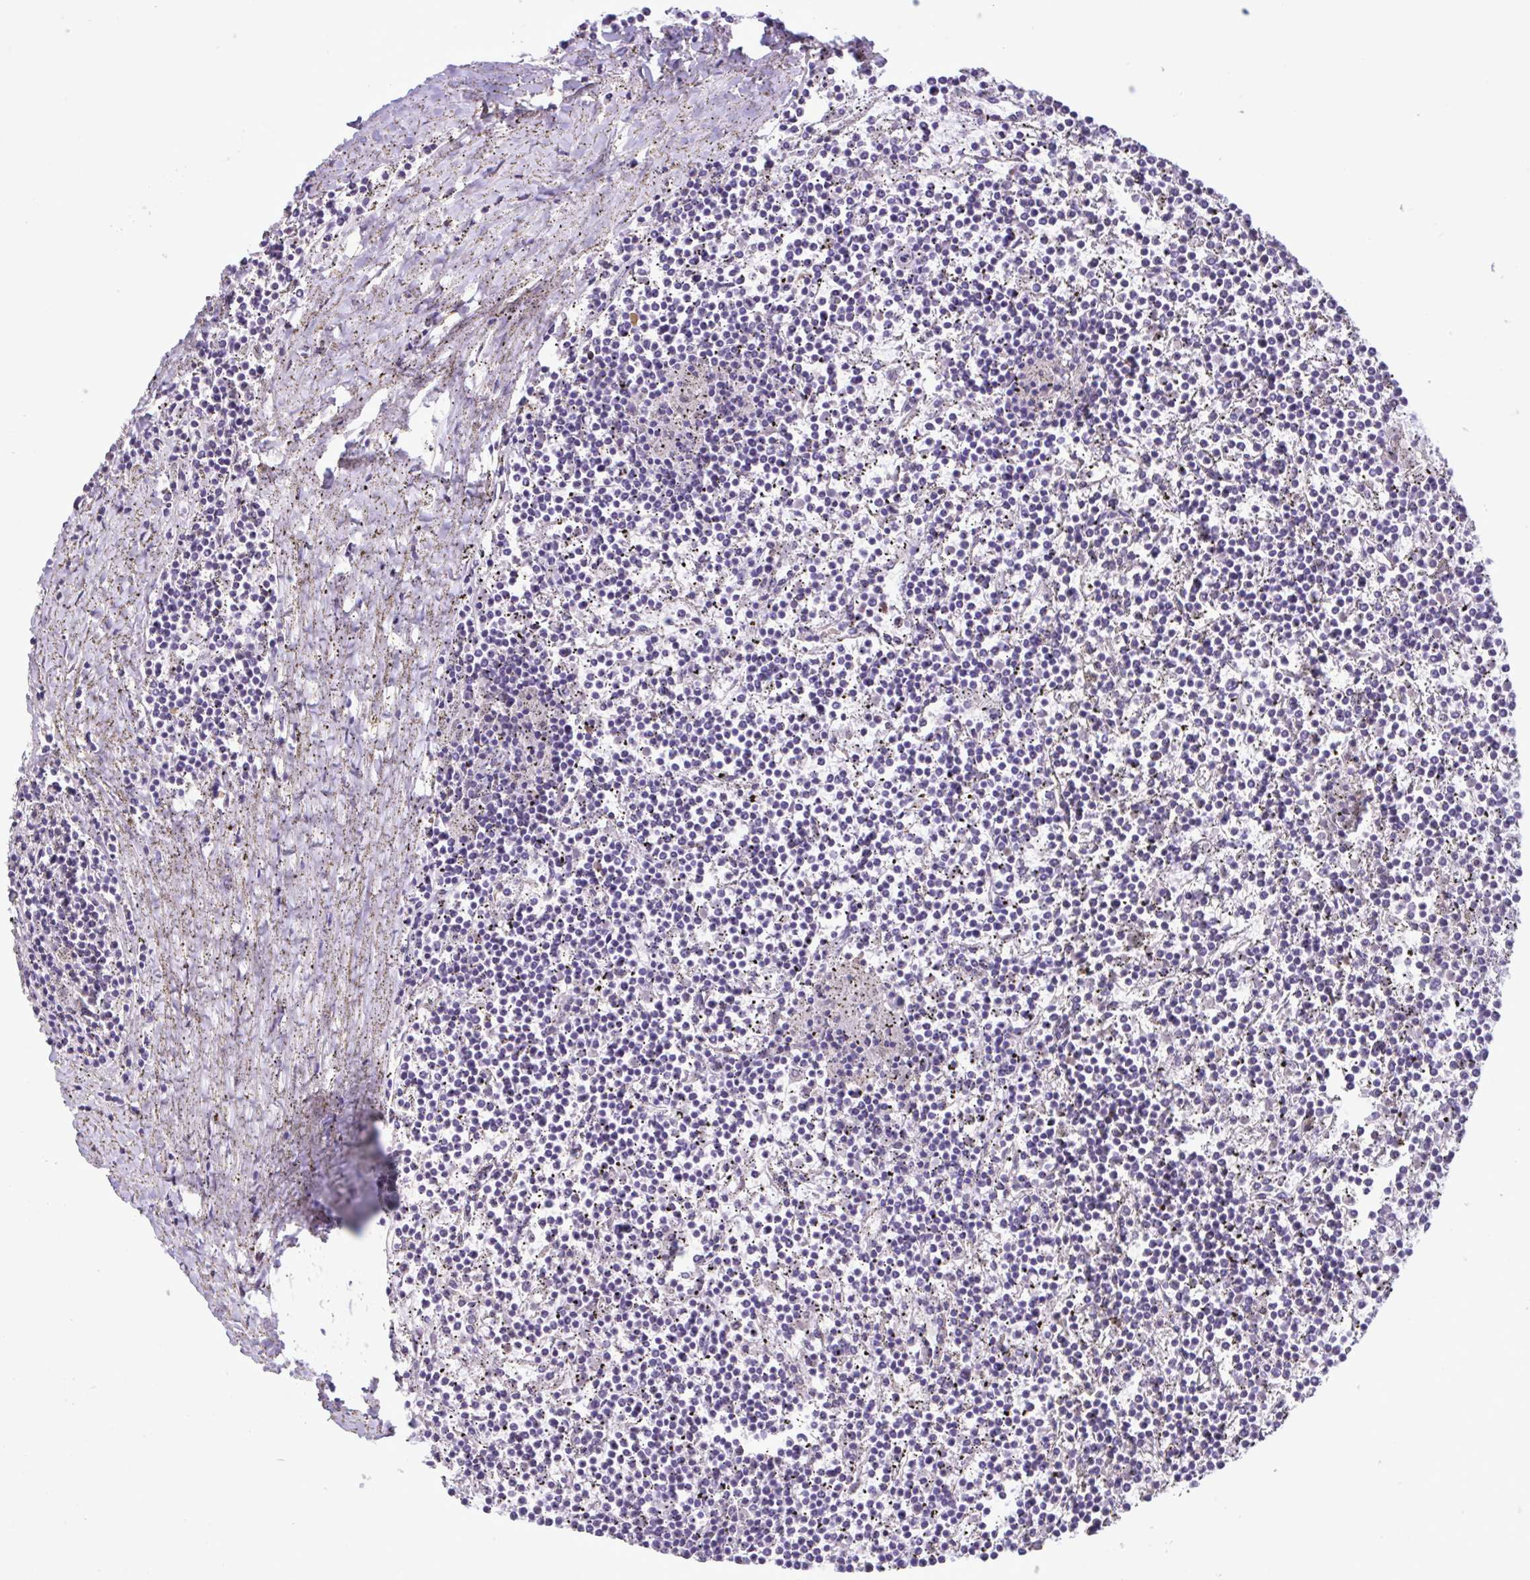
{"staining": {"intensity": "negative", "quantity": "none", "location": "none"}, "tissue": "lymphoma", "cell_type": "Tumor cells", "image_type": "cancer", "snomed": [{"axis": "morphology", "description": "Malignant lymphoma, non-Hodgkin's type, Low grade"}, {"axis": "topography", "description": "Spleen"}], "caption": "Tumor cells show no significant protein expression in lymphoma. The staining is performed using DAB brown chromogen with nuclei counter-stained in using hematoxylin.", "gene": "WNT9B", "patient": {"sex": "female", "age": 19}}